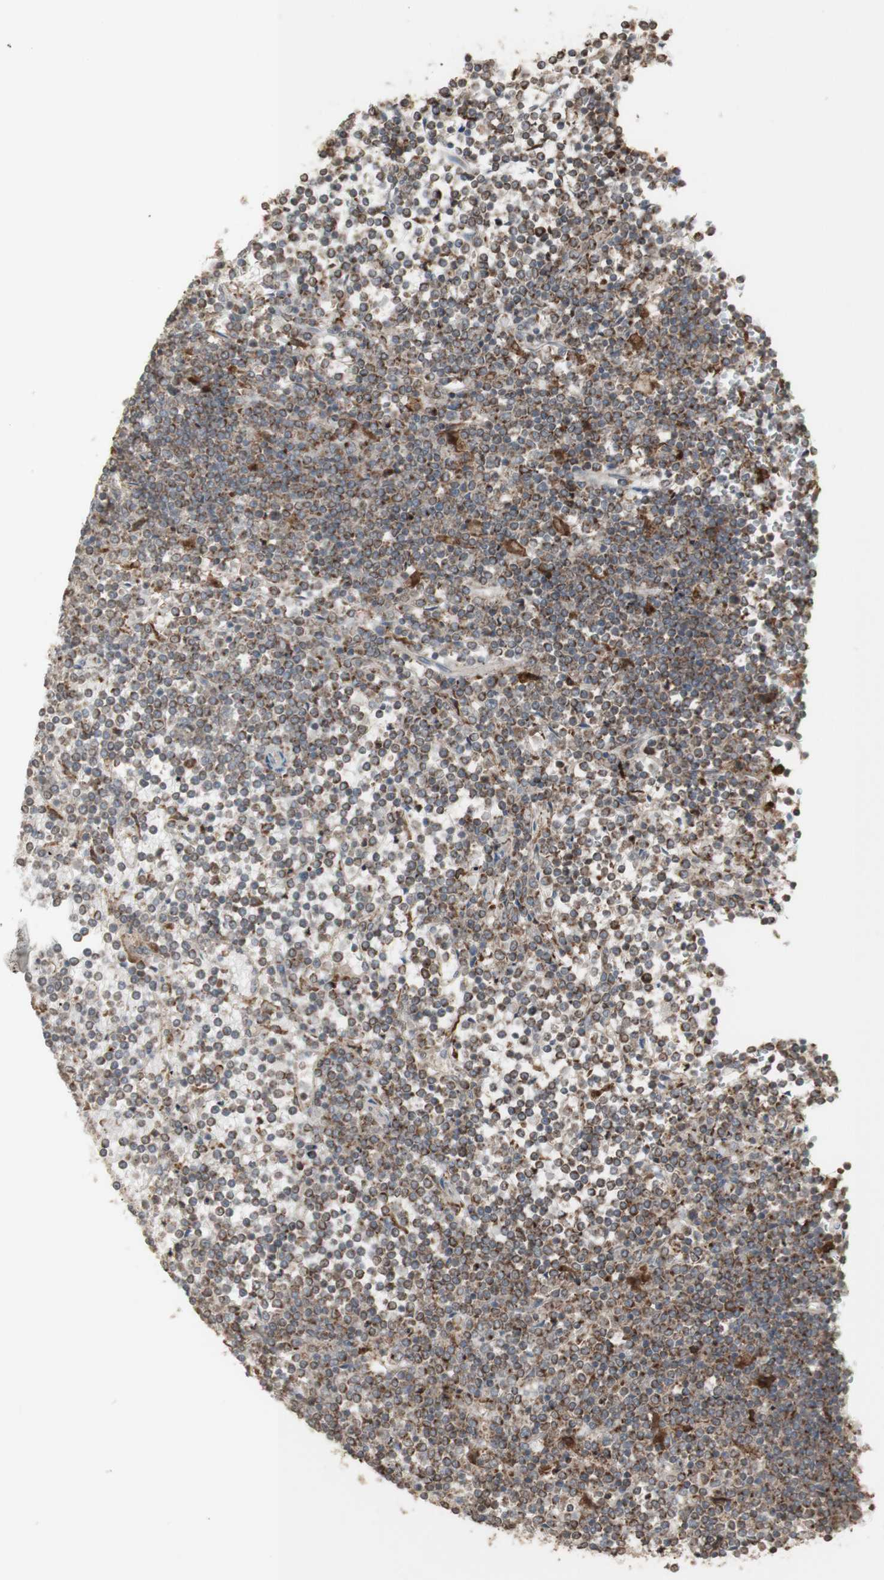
{"staining": {"intensity": "moderate", "quantity": "25%-75%", "location": "cytoplasmic/membranous"}, "tissue": "lymphoma", "cell_type": "Tumor cells", "image_type": "cancer", "snomed": [{"axis": "morphology", "description": "Malignant lymphoma, non-Hodgkin's type, Low grade"}, {"axis": "topography", "description": "Spleen"}], "caption": "An immunohistochemistry (IHC) image of neoplastic tissue is shown. Protein staining in brown shows moderate cytoplasmic/membranous positivity in lymphoma within tumor cells.", "gene": "ATP6V1E1", "patient": {"sex": "female", "age": 19}}